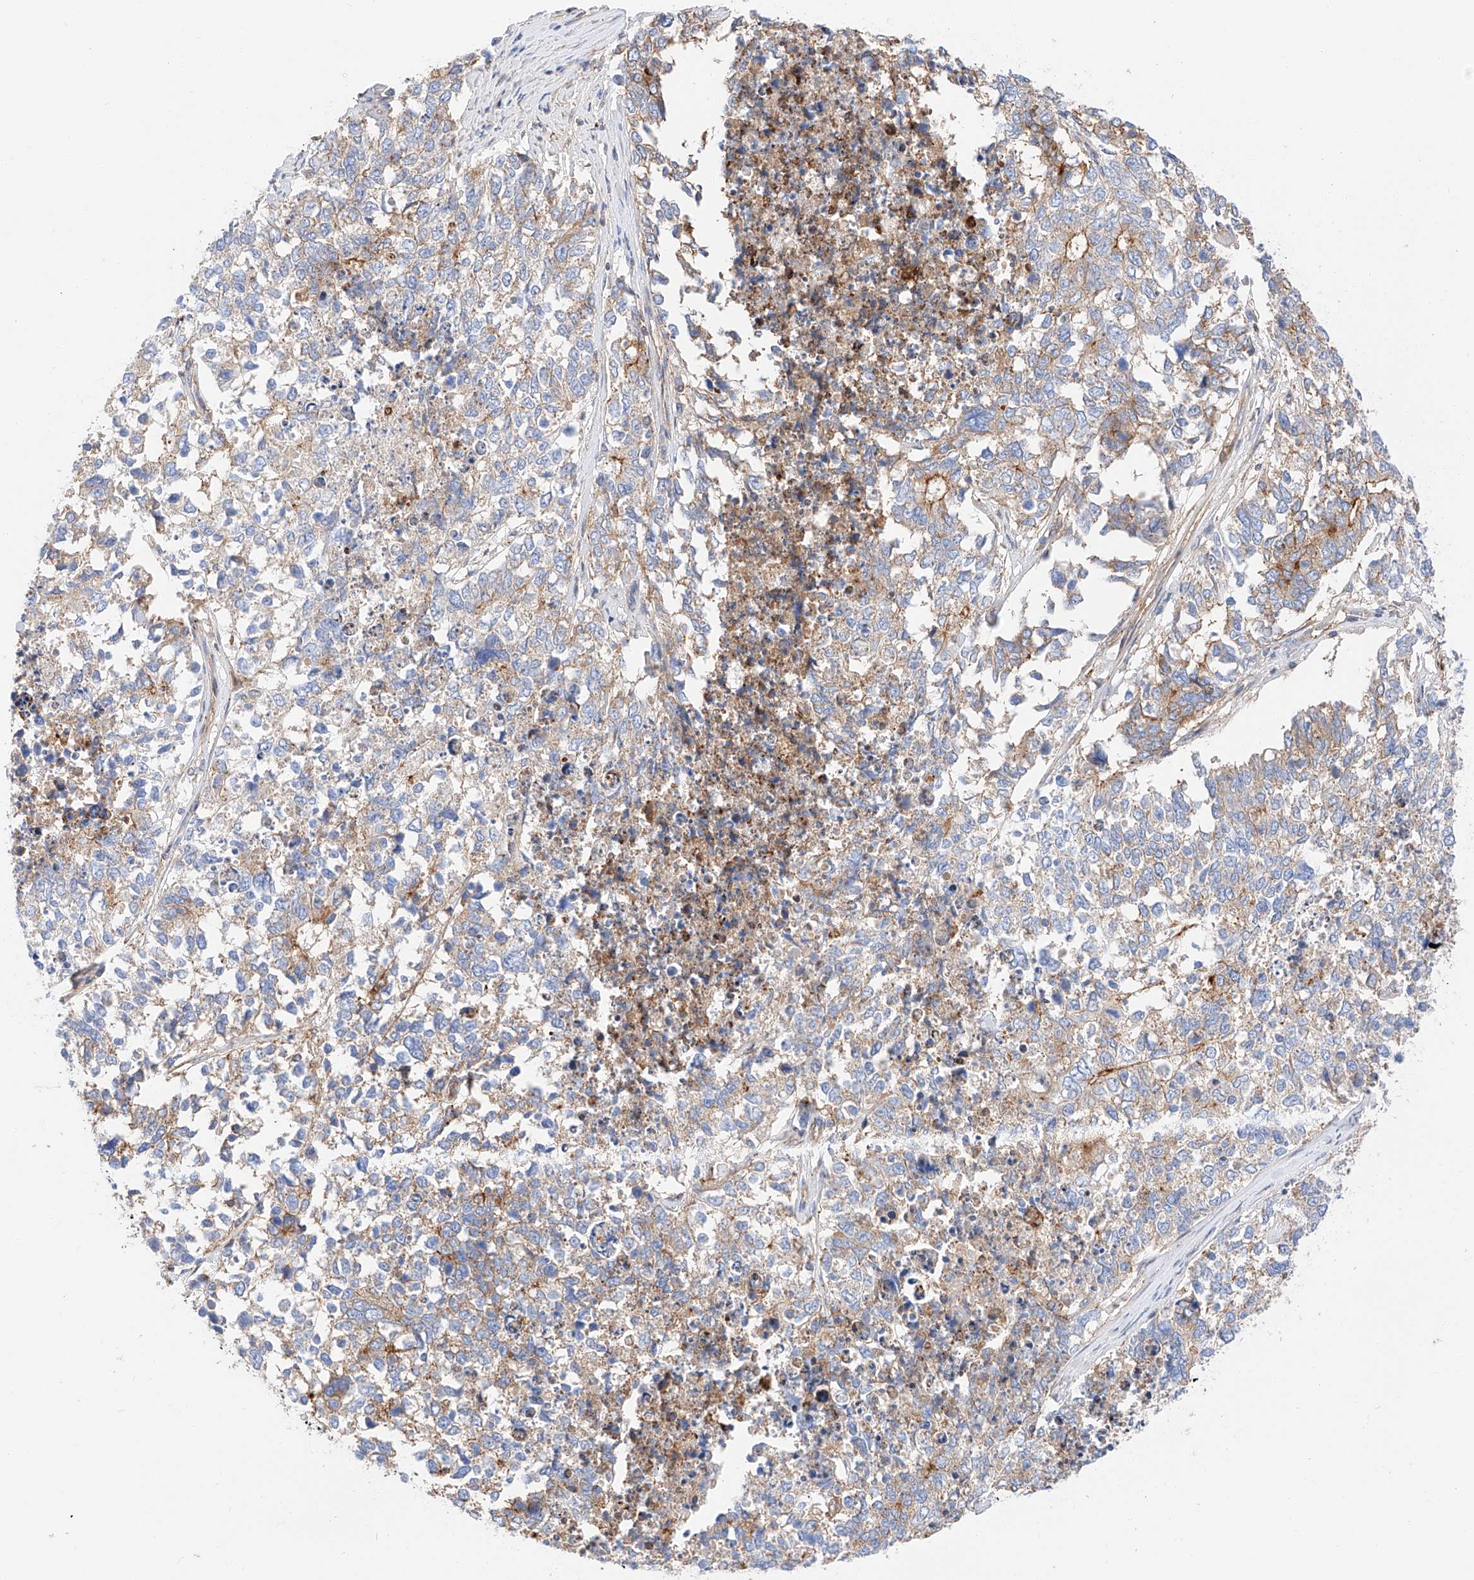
{"staining": {"intensity": "moderate", "quantity": "<25%", "location": "cytoplasmic/membranous"}, "tissue": "cervical cancer", "cell_type": "Tumor cells", "image_type": "cancer", "snomed": [{"axis": "morphology", "description": "Squamous cell carcinoma, NOS"}, {"axis": "topography", "description": "Cervix"}], "caption": "Human squamous cell carcinoma (cervical) stained with a brown dye reveals moderate cytoplasmic/membranous positive positivity in about <25% of tumor cells.", "gene": "HAUS4", "patient": {"sex": "female", "age": 63}}